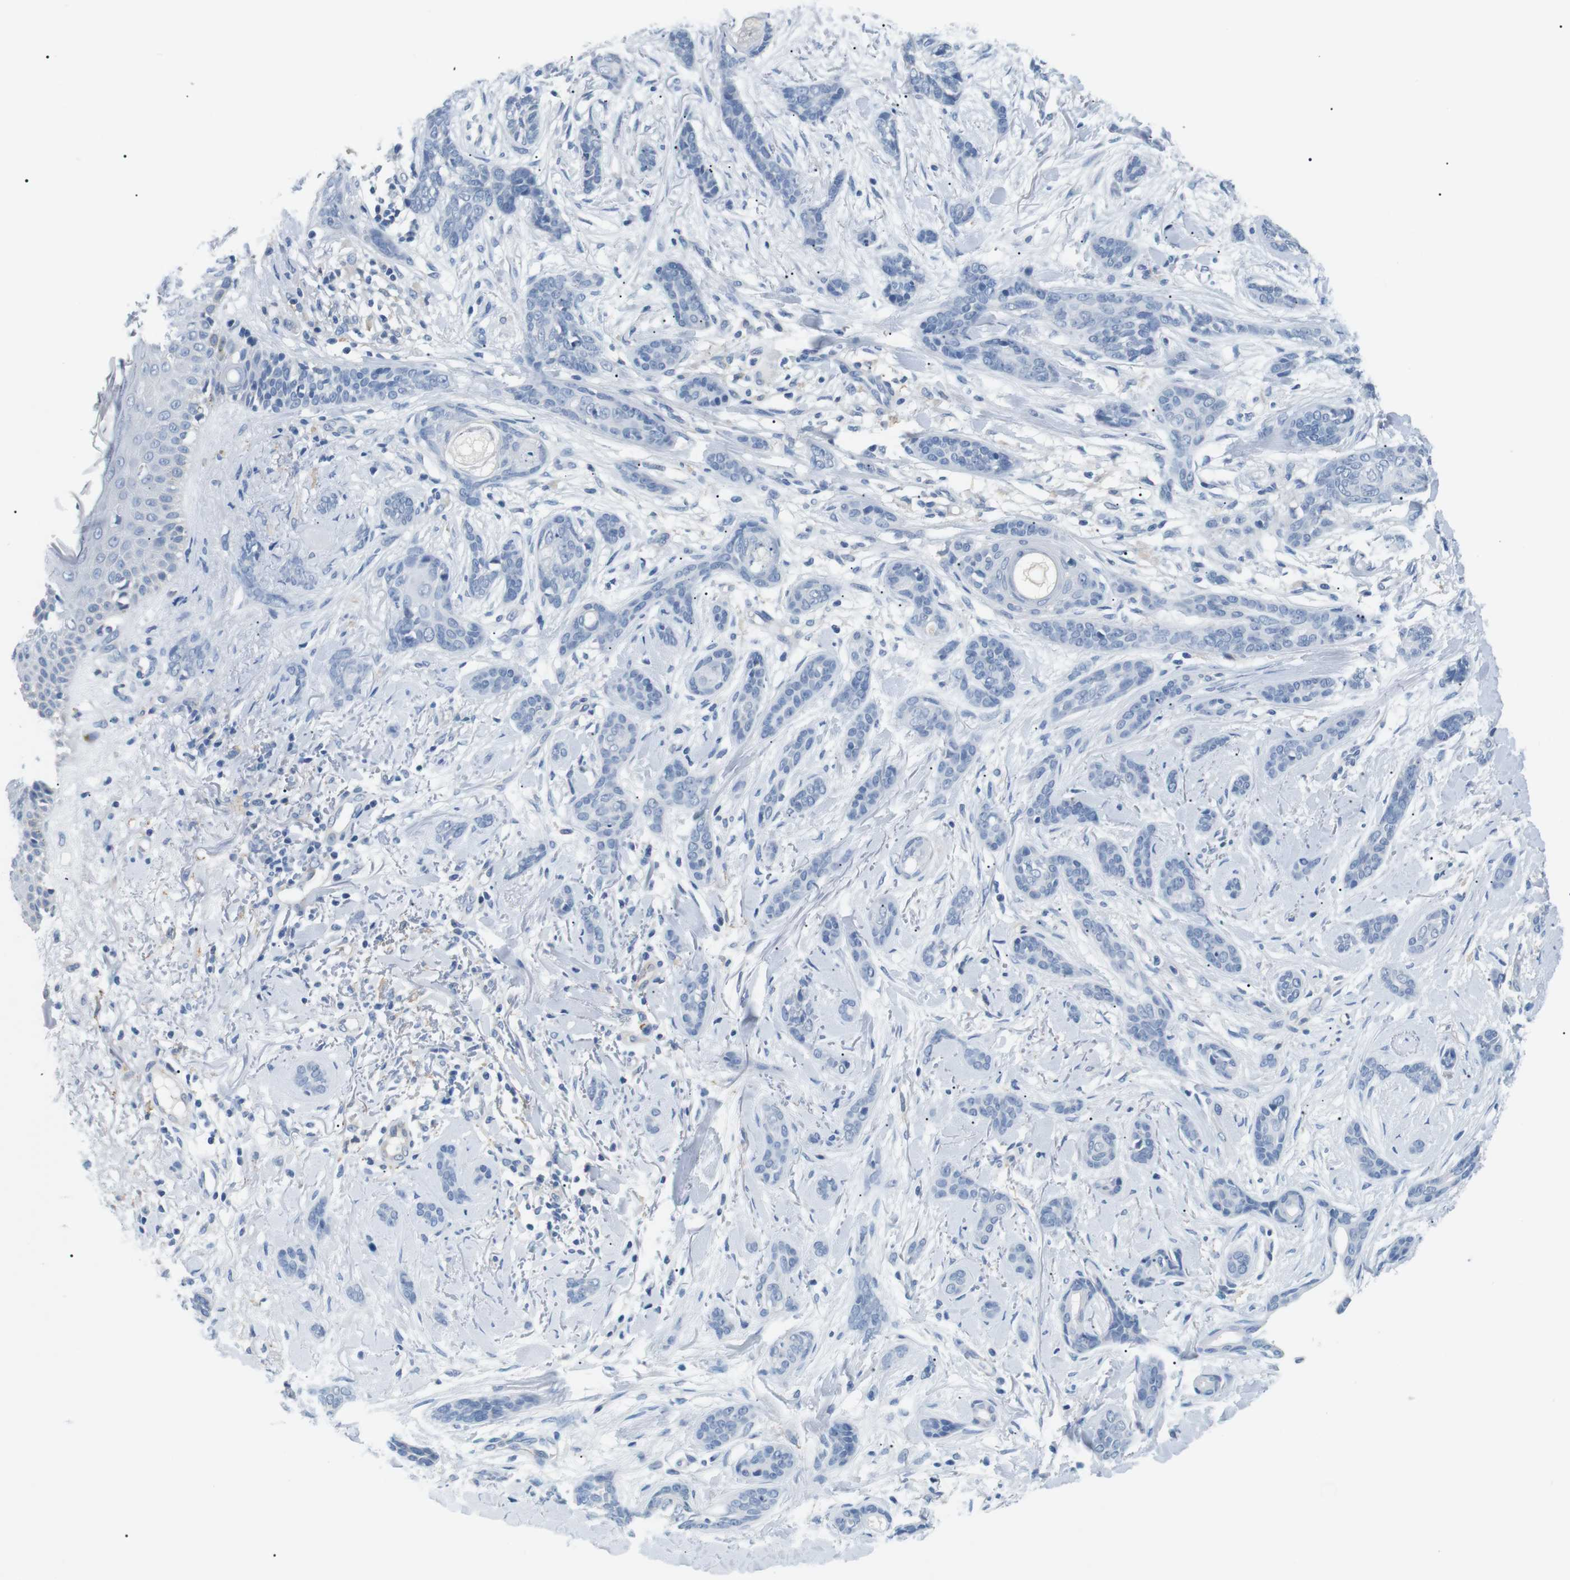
{"staining": {"intensity": "negative", "quantity": "none", "location": "none"}, "tissue": "skin cancer", "cell_type": "Tumor cells", "image_type": "cancer", "snomed": [{"axis": "morphology", "description": "Basal cell carcinoma"}, {"axis": "morphology", "description": "Adnexal tumor, benign"}, {"axis": "topography", "description": "Skin"}], "caption": "Human skin benign adnexal tumor stained for a protein using immunohistochemistry (IHC) shows no positivity in tumor cells.", "gene": "FCGRT", "patient": {"sex": "female", "age": 42}}